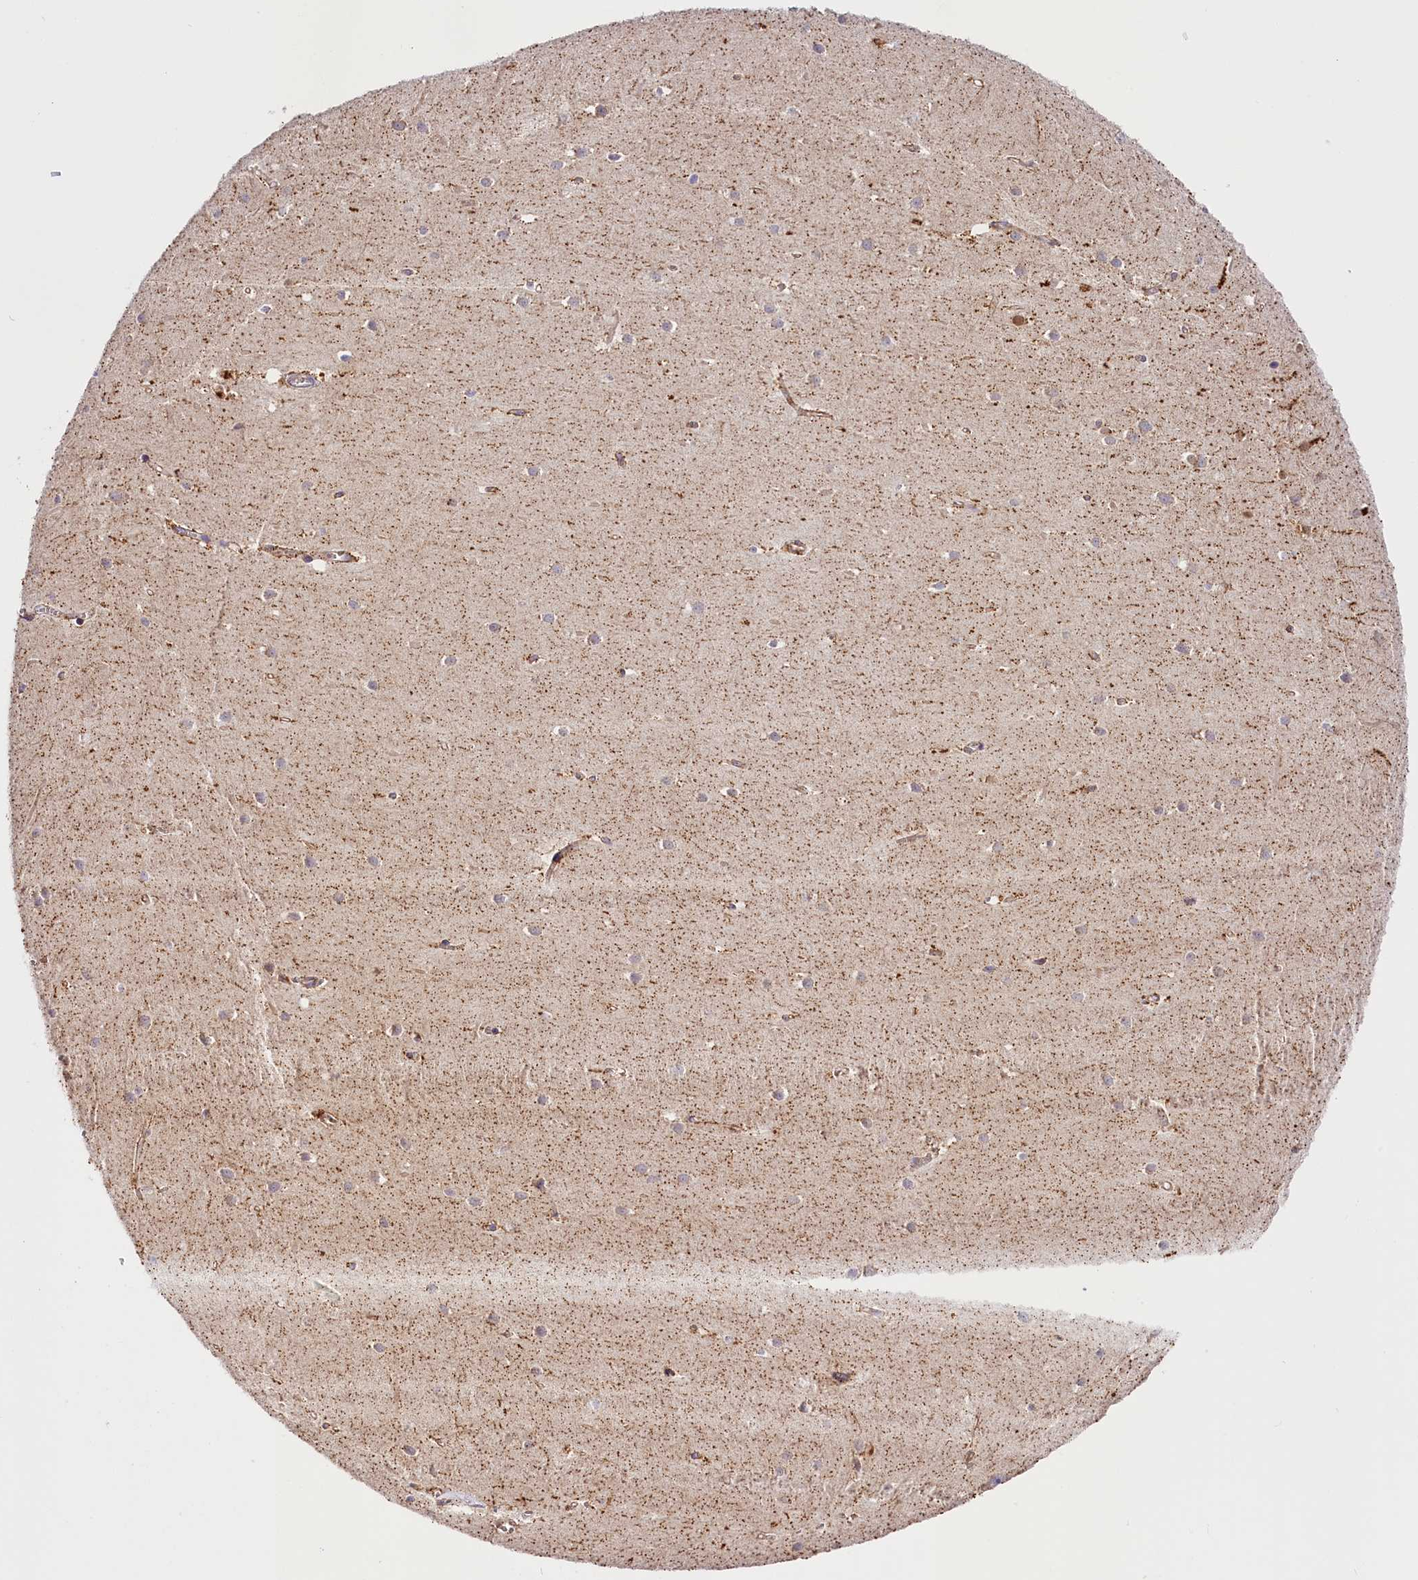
{"staining": {"intensity": "moderate", "quantity": ">75%", "location": "cytoplasmic/membranous"}, "tissue": "cerebellum", "cell_type": "Cells in granular layer", "image_type": "normal", "snomed": [{"axis": "morphology", "description": "Normal tissue, NOS"}, {"axis": "topography", "description": "Cerebellum"}], "caption": "DAB immunohistochemical staining of benign human cerebellum shows moderate cytoplasmic/membranous protein staining in about >75% of cells in granular layer.", "gene": "AKTIP", "patient": {"sex": "male", "age": 54}}